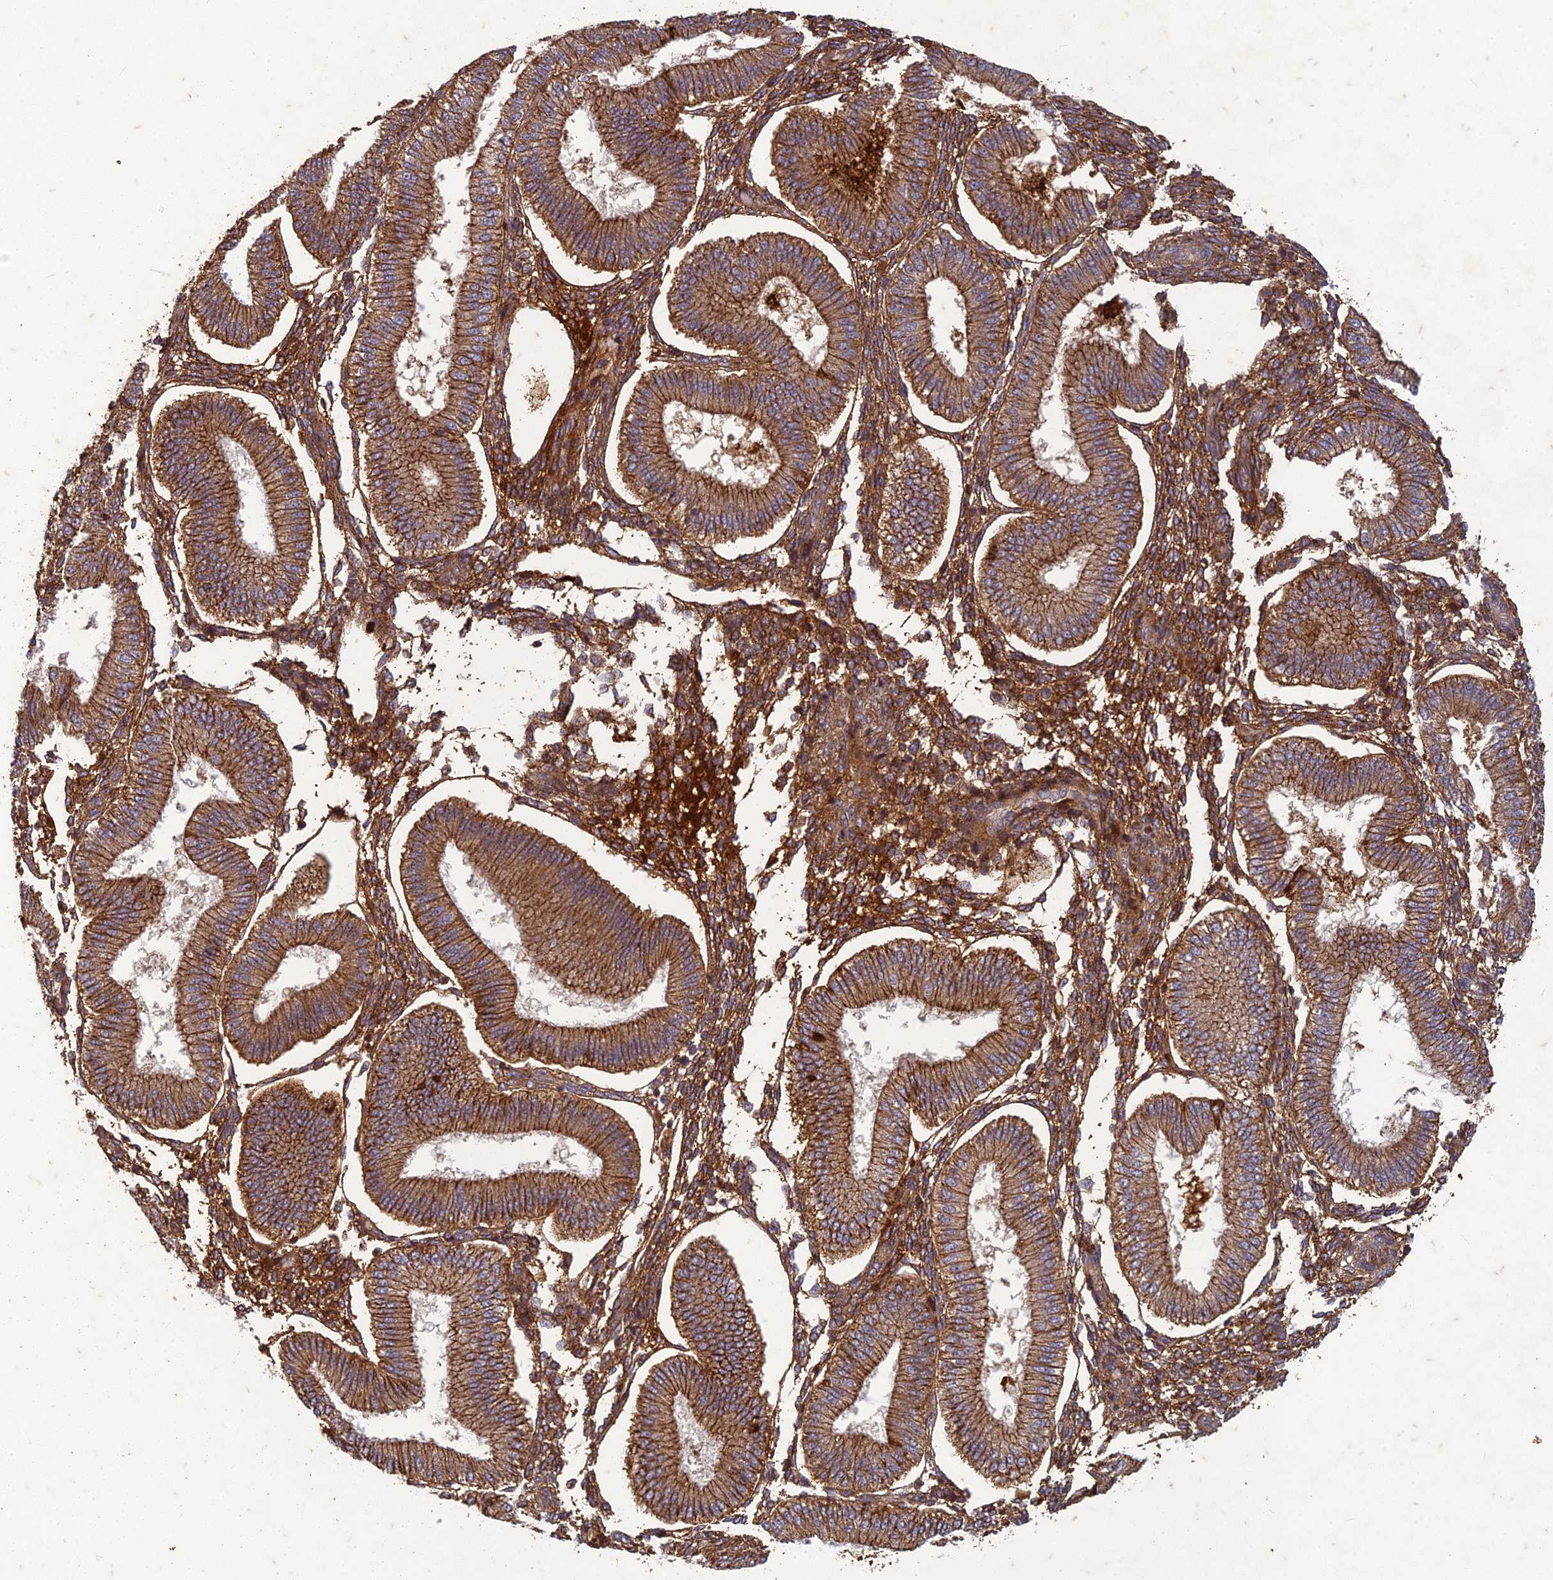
{"staining": {"intensity": "moderate", "quantity": ">75%", "location": "cytoplasmic/membranous"}, "tissue": "endometrium", "cell_type": "Cells in endometrial stroma", "image_type": "normal", "snomed": [{"axis": "morphology", "description": "Normal tissue, NOS"}, {"axis": "topography", "description": "Endometrium"}], "caption": "IHC staining of benign endometrium, which reveals medium levels of moderate cytoplasmic/membranous staining in approximately >75% of cells in endometrial stroma indicating moderate cytoplasmic/membranous protein staining. The staining was performed using DAB (3,3'-diaminobenzidine) (brown) for protein detection and nuclei were counterstained in hematoxylin (blue).", "gene": "TCF25", "patient": {"sex": "female", "age": 39}}